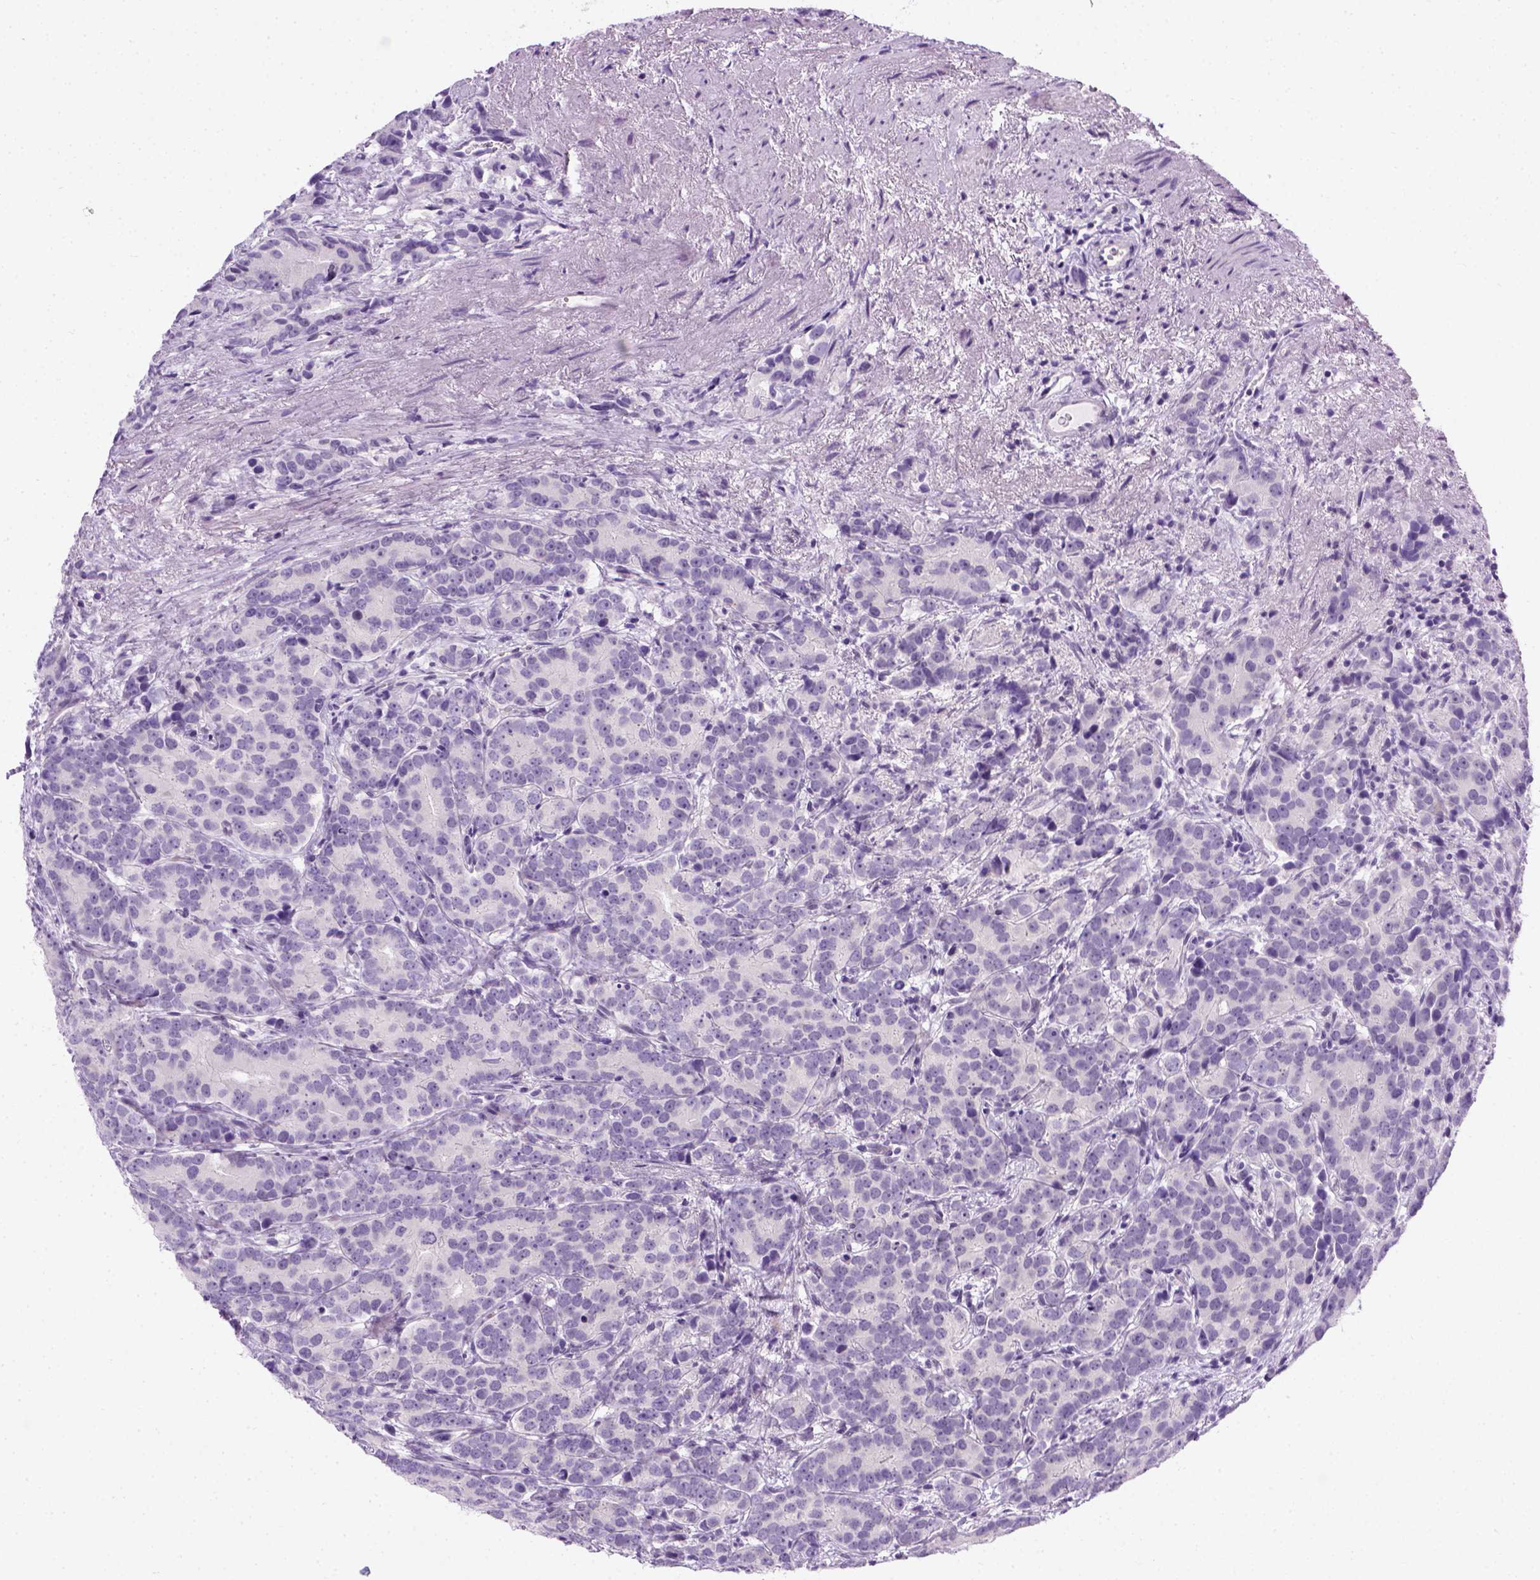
{"staining": {"intensity": "negative", "quantity": "none", "location": "none"}, "tissue": "prostate cancer", "cell_type": "Tumor cells", "image_type": "cancer", "snomed": [{"axis": "morphology", "description": "Adenocarcinoma, High grade"}, {"axis": "topography", "description": "Prostate"}], "caption": "Human prostate cancer stained for a protein using IHC demonstrates no staining in tumor cells.", "gene": "FAM184B", "patient": {"sex": "male", "age": 90}}